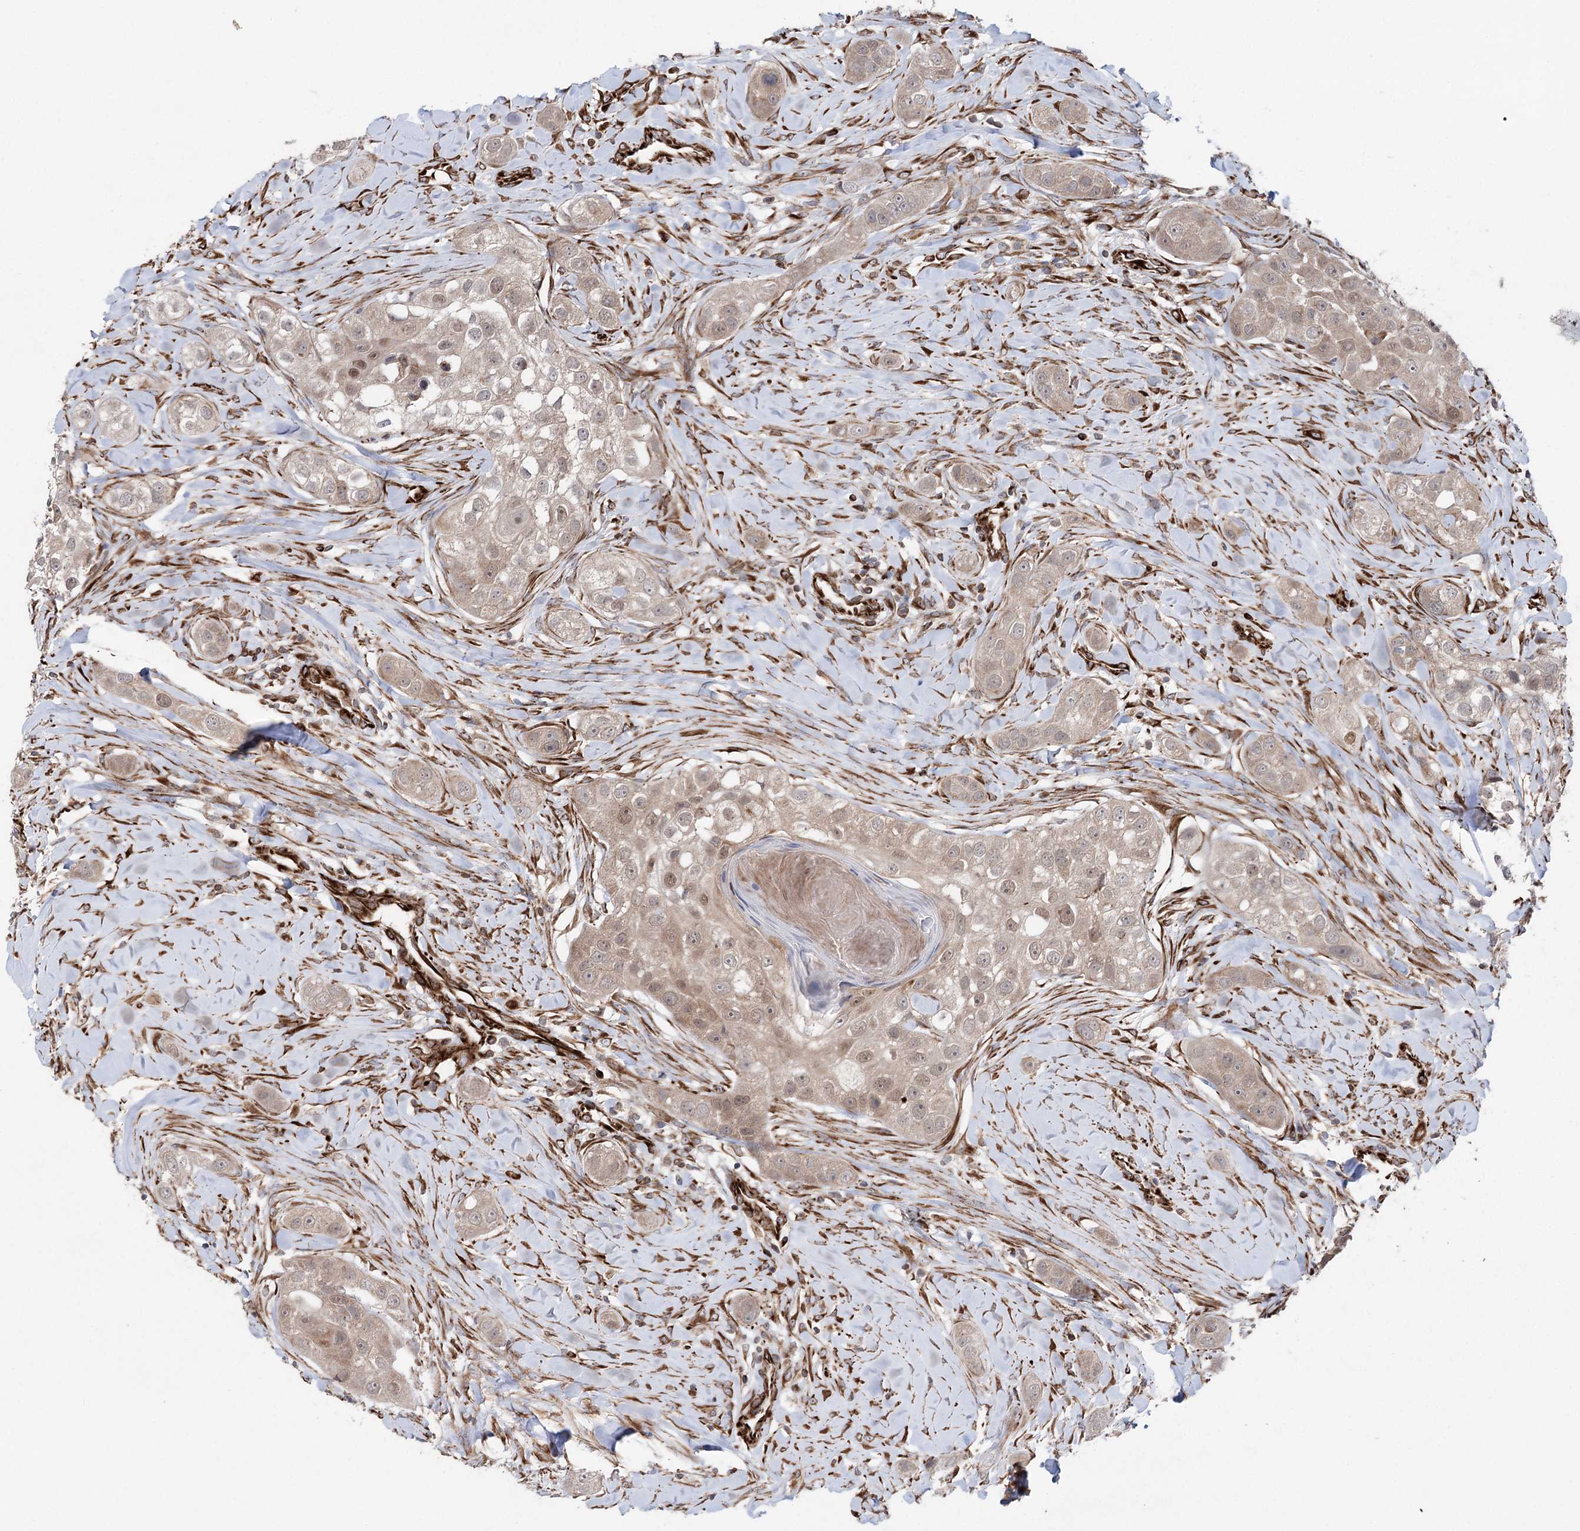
{"staining": {"intensity": "weak", "quantity": ">75%", "location": "cytoplasmic/membranous,nuclear"}, "tissue": "head and neck cancer", "cell_type": "Tumor cells", "image_type": "cancer", "snomed": [{"axis": "morphology", "description": "Normal tissue, NOS"}, {"axis": "morphology", "description": "Squamous cell carcinoma, NOS"}, {"axis": "topography", "description": "Skeletal muscle"}, {"axis": "topography", "description": "Head-Neck"}], "caption": "Immunohistochemistry of human head and neck cancer (squamous cell carcinoma) shows low levels of weak cytoplasmic/membranous and nuclear expression in approximately >75% of tumor cells.", "gene": "MIB1", "patient": {"sex": "male", "age": 51}}